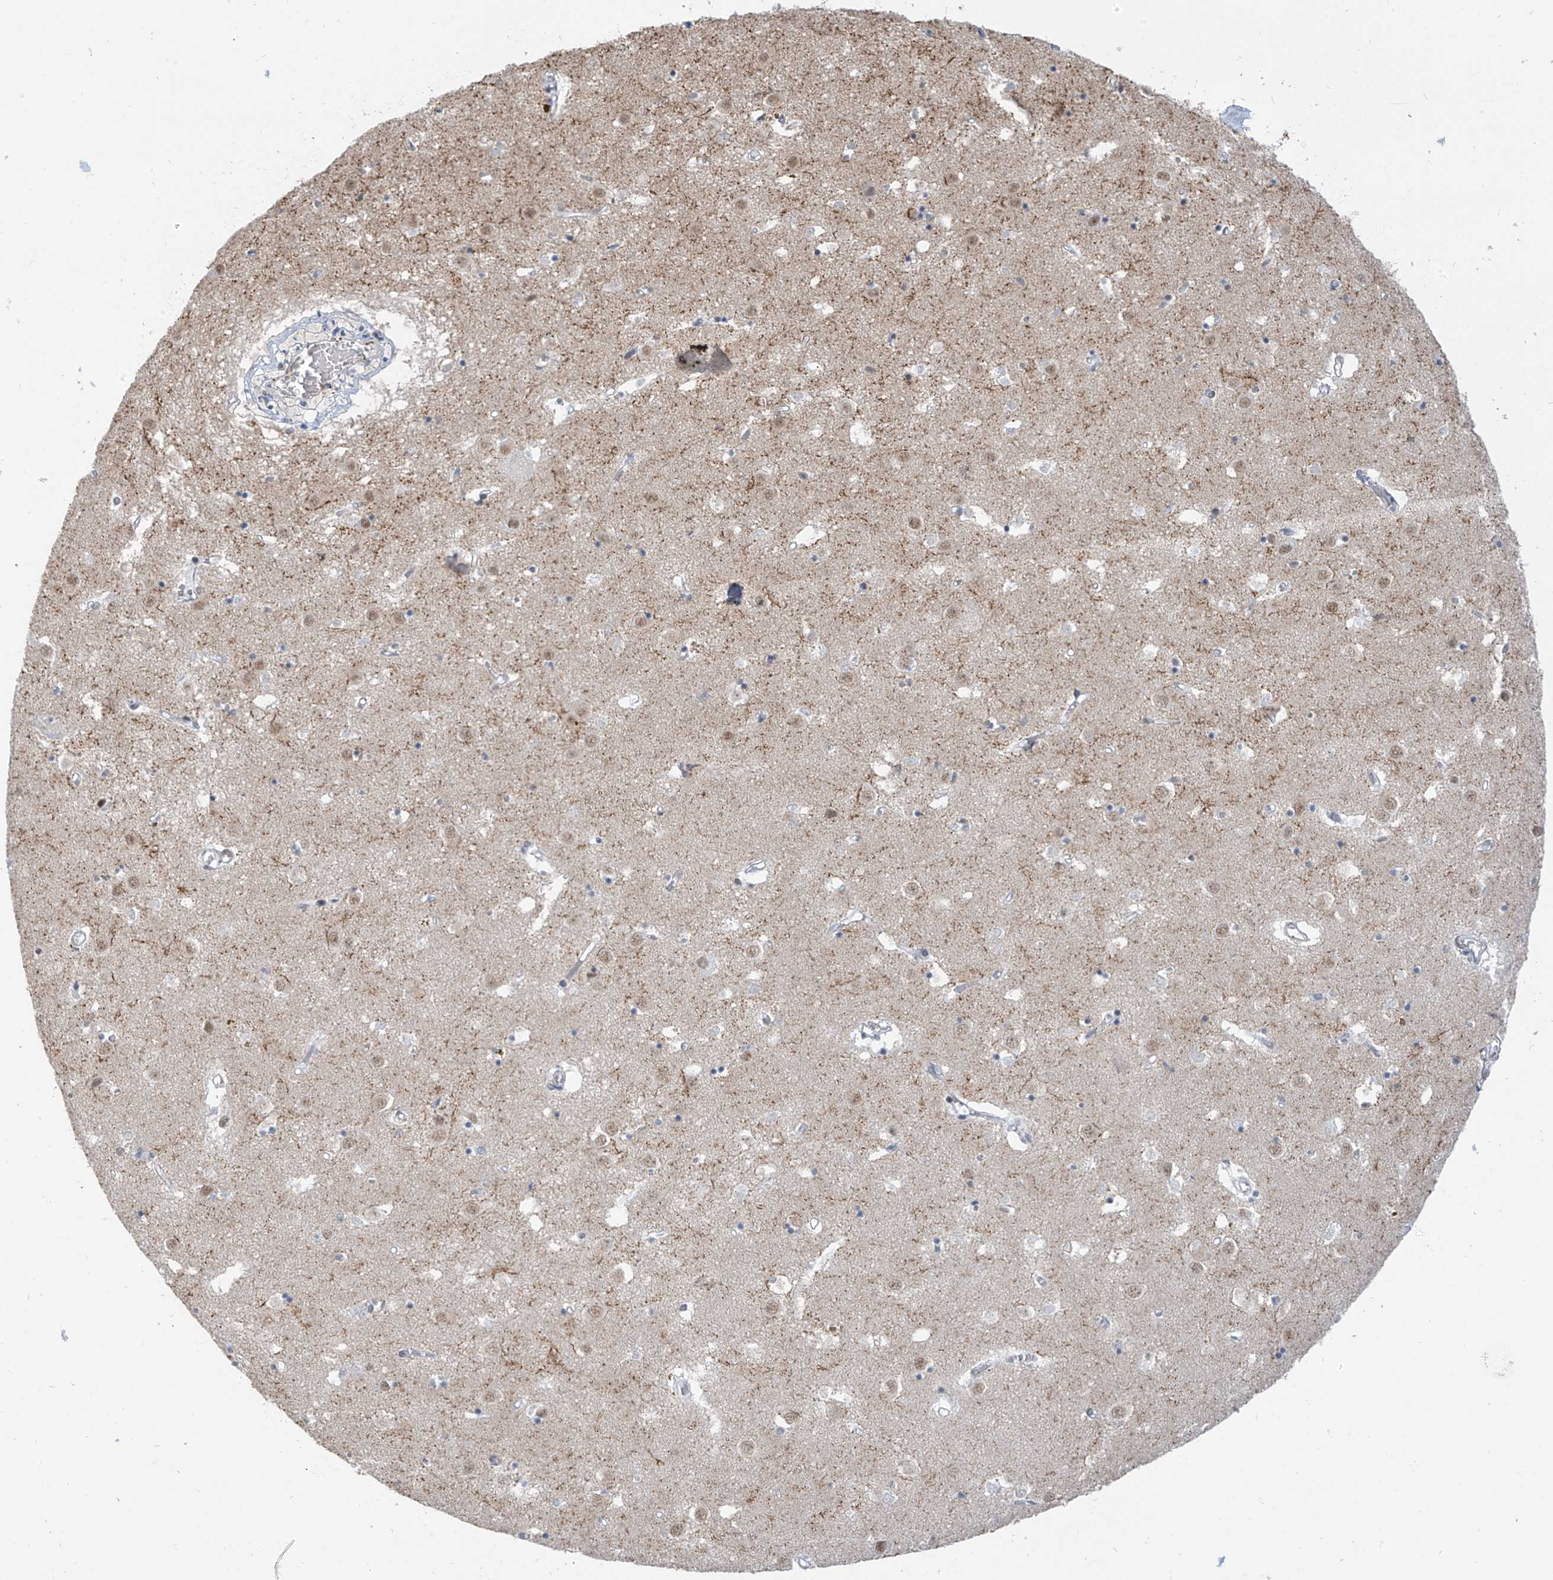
{"staining": {"intensity": "moderate", "quantity": "<25%", "location": "nuclear"}, "tissue": "caudate", "cell_type": "Glial cells", "image_type": "normal", "snomed": [{"axis": "morphology", "description": "Normal tissue, NOS"}, {"axis": "topography", "description": "Lateral ventricle wall"}], "caption": "Protein analysis of unremarkable caudate displays moderate nuclear staining in approximately <25% of glial cells.", "gene": "MCM9", "patient": {"sex": "male", "age": 70}}